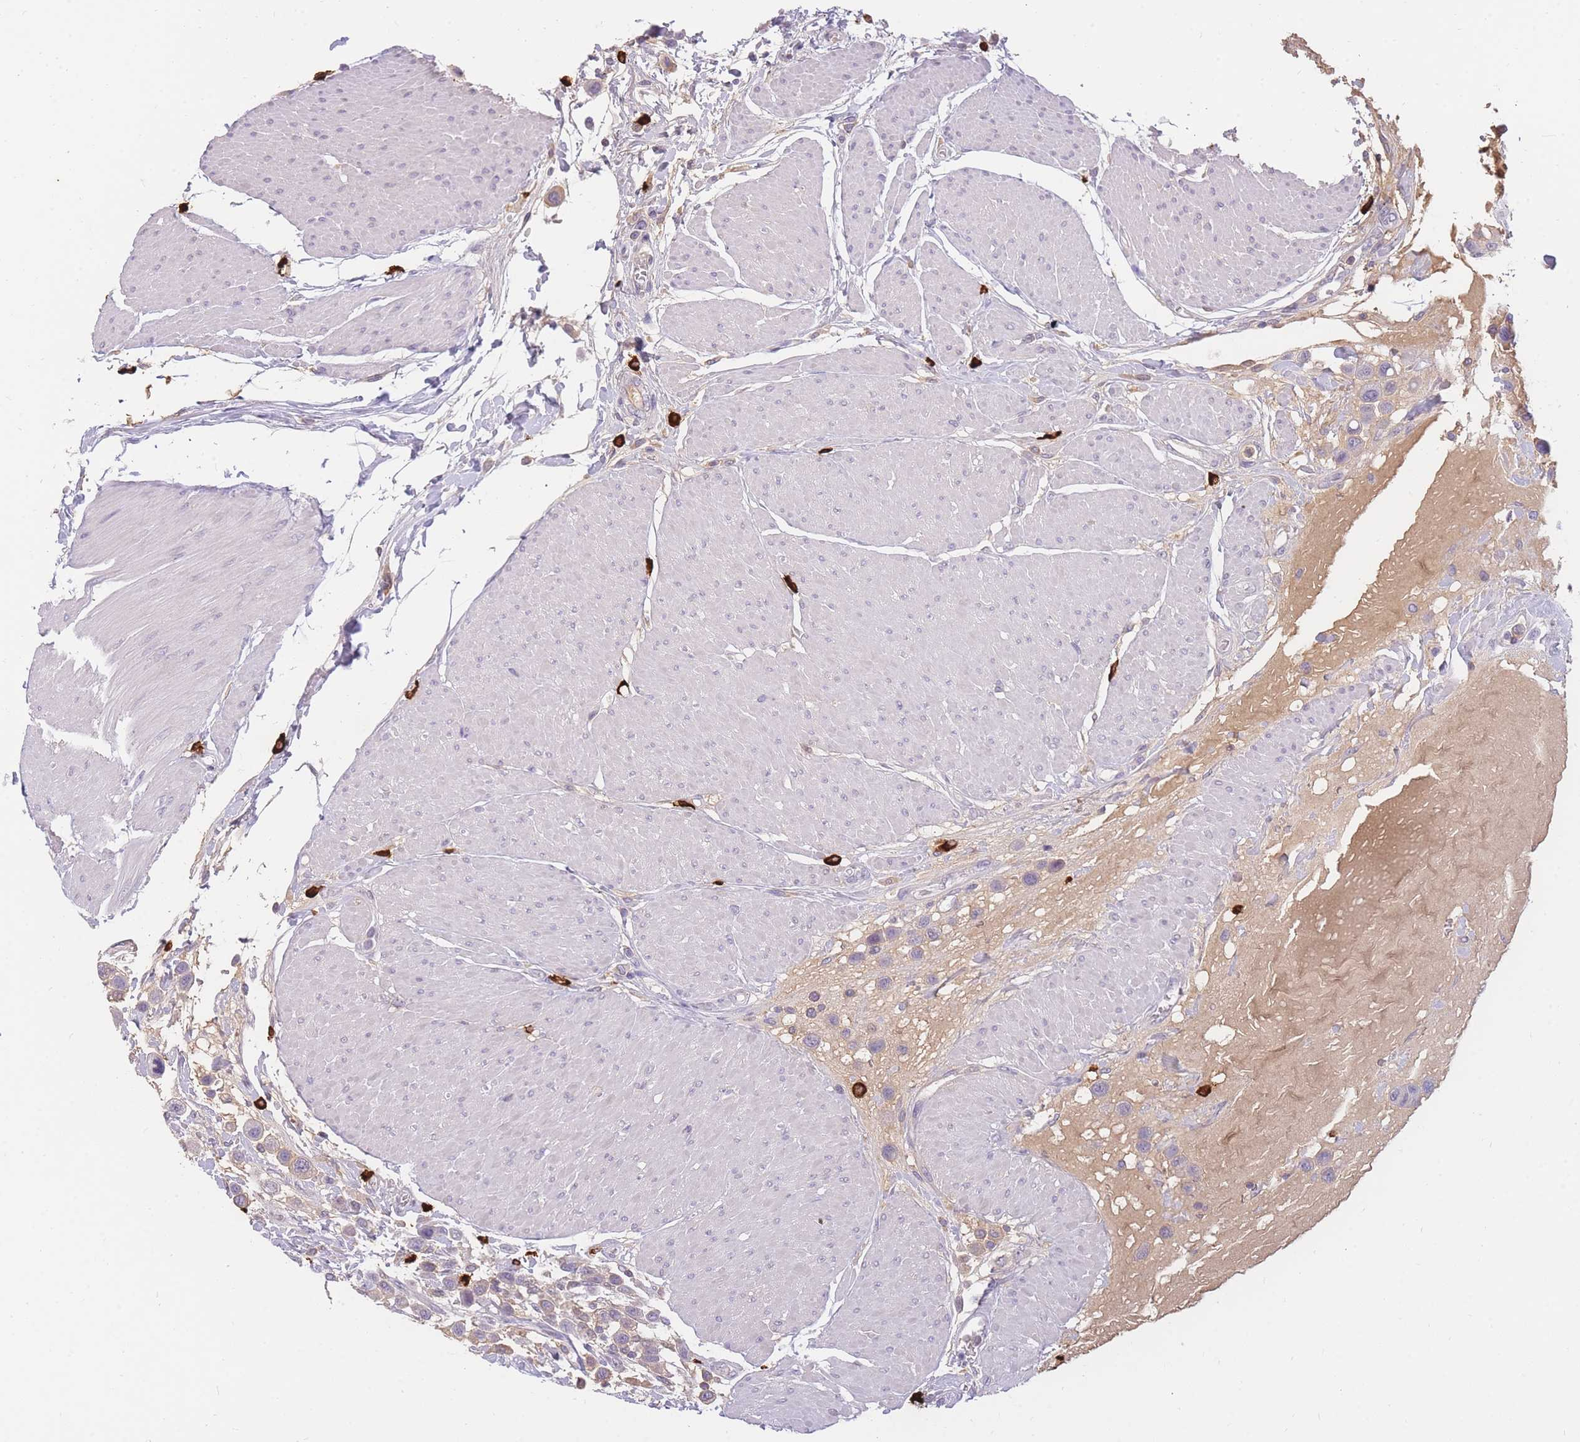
{"staining": {"intensity": "negative", "quantity": "none", "location": "none"}, "tissue": "urothelial cancer", "cell_type": "Tumor cells", "image_type": "cancer", "snomed": [{"axis": "morphology", "description": "Urothelial carcinoma, High grade"}, {"axis": "topography", "description": "Urinary bladder"}], "caption": "Protein analysis of urothelial cancer displays no significant positivity in tumor cells. Brightfield microscopy of immunohistochemistry stained with DAB (3,3'-diaminobenzidine) (brown) and hematoxylin (blue), captured at high magnification.", "gene": "TPSD1", "patient": {"sex": "male", "age": 50}}